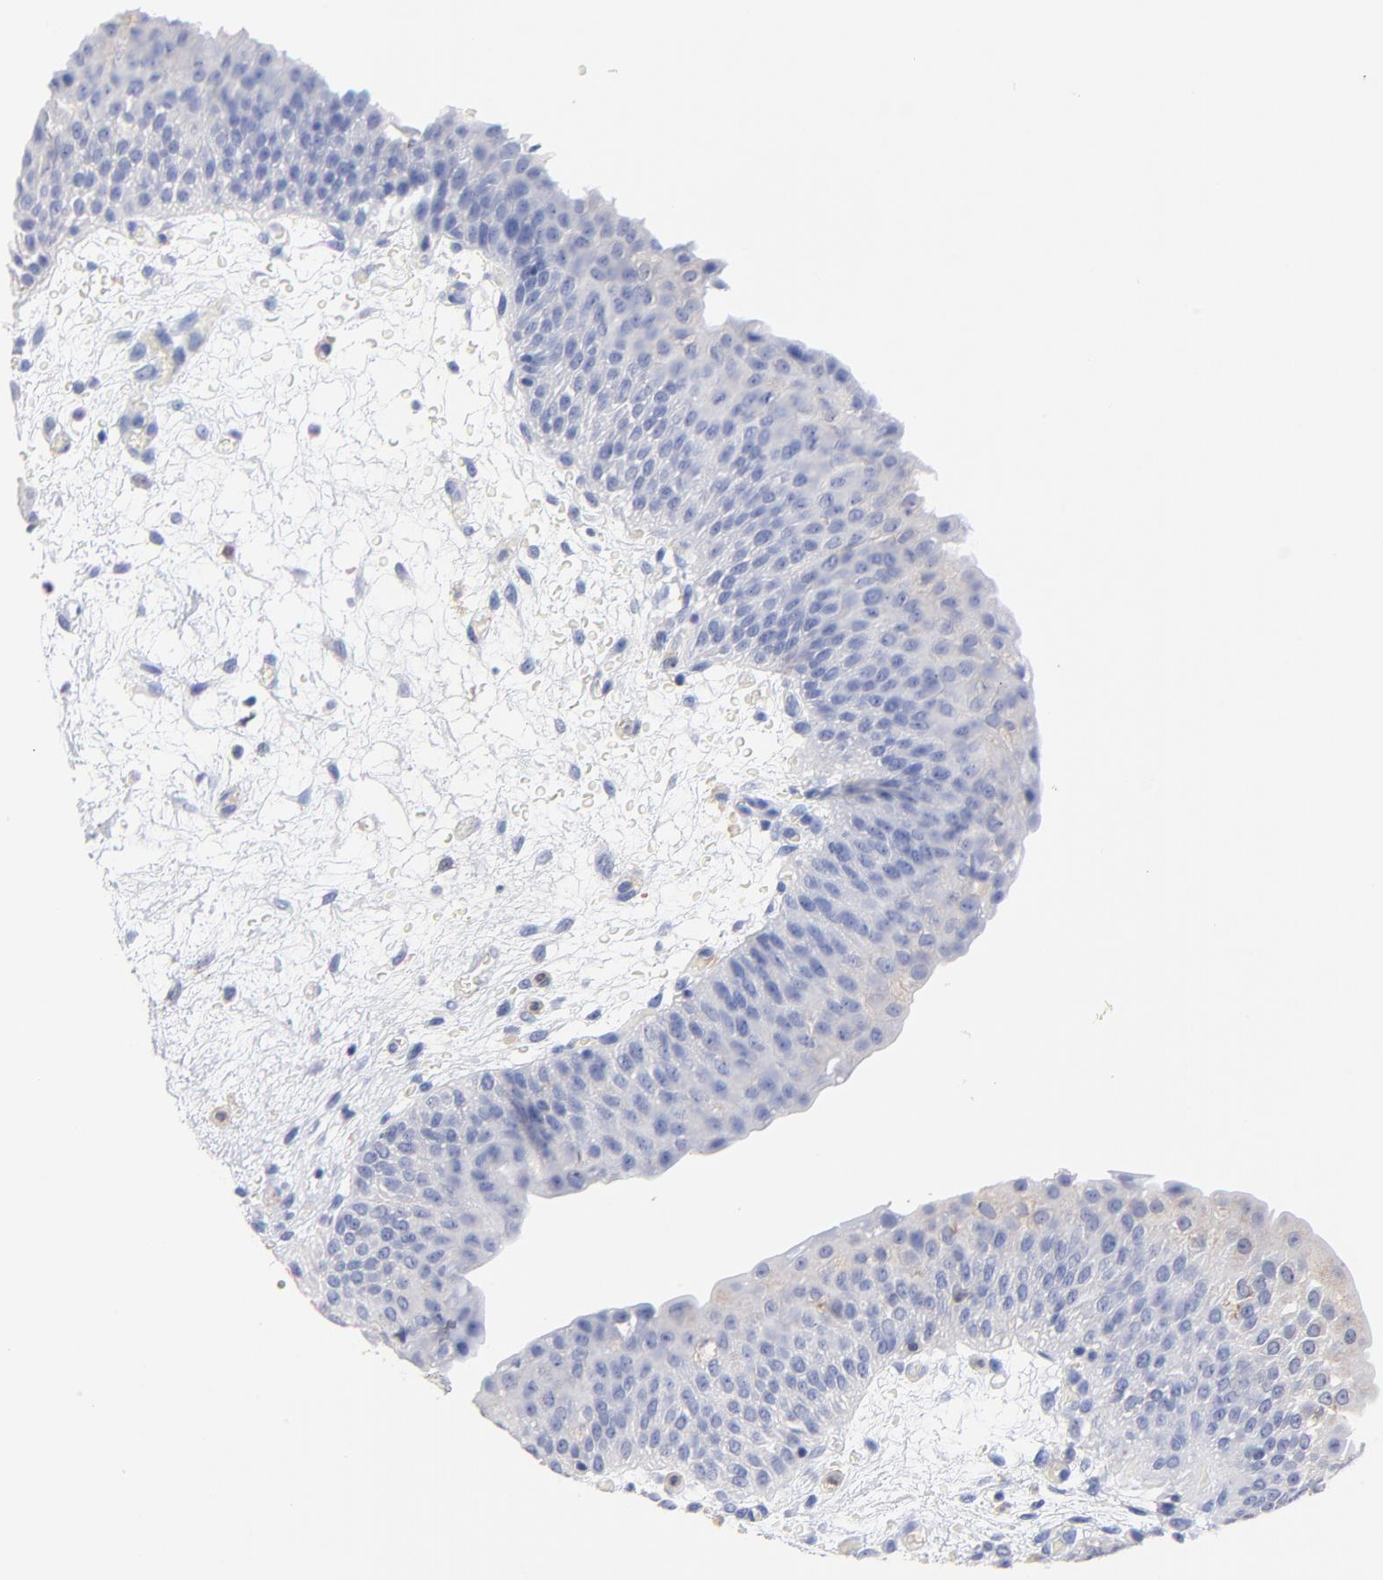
{"staining": {"intensity": "negative", "quantity": "none", "location": "none"}, "tissue": "urinary bladder", "cell_type": "Urothelial cells", "image_type": "normal", "snomed": [{"axis": "morphology", "description": "Normal tissue, NOS"}, {"axis": "morphology", "description": "Dysplasia, NOS"}, {"axis": "topography", "description": "Urinary bladder"}], "caption": "IHC histopathology image of unremarkable urinary bladder stained for a protein (brown), which reveals no positivity in urothelial cells.", "gene": "ASL", "patient": {"sex": "male", "age": 35}}